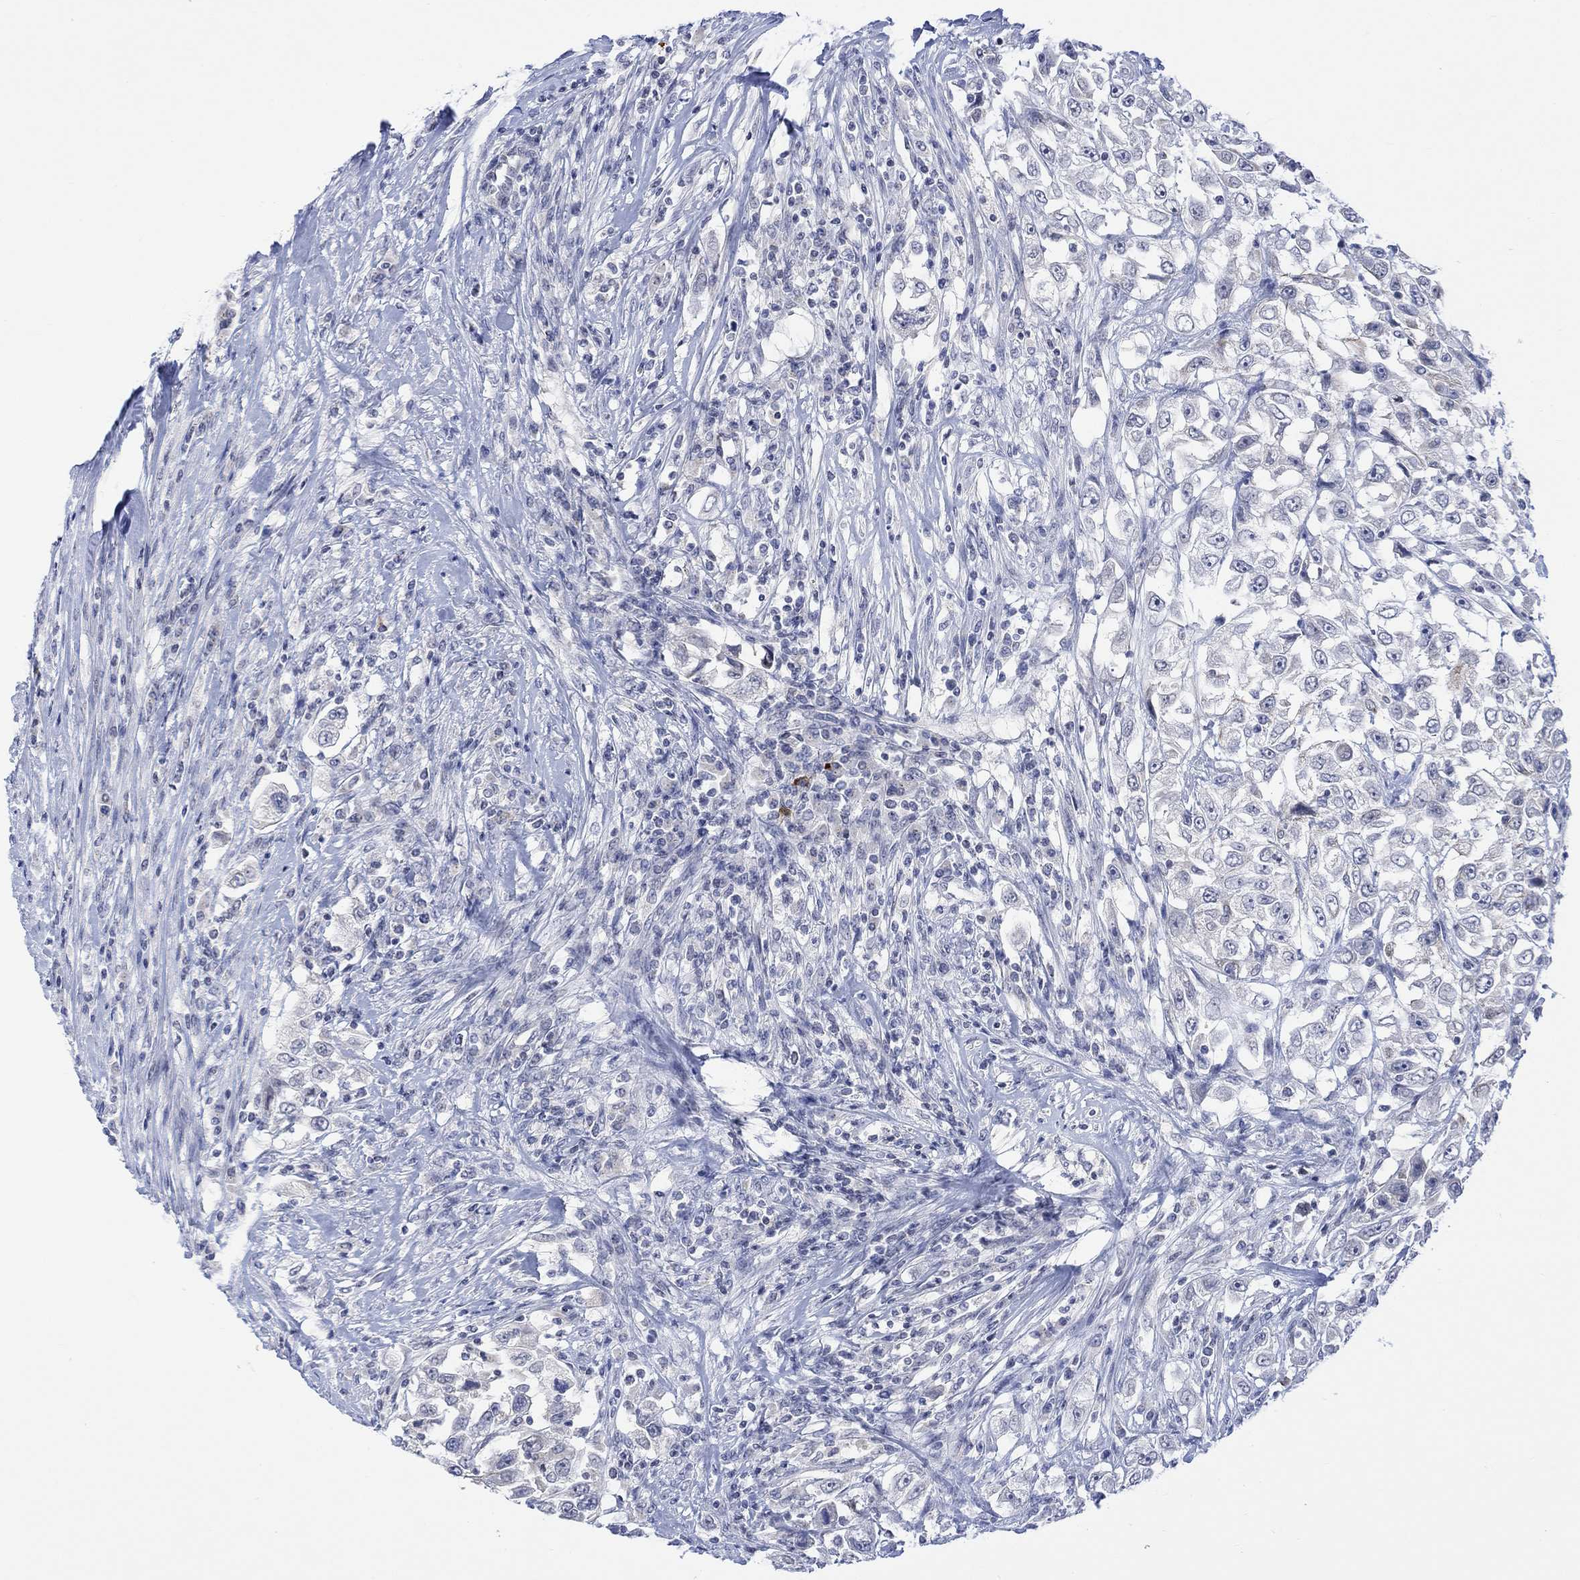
{"staining": {"intensity": "negative", "quantity": "none", "location": "none"}, "tissue": "urothelial cancer", "cell_type": "Tumor cells", "image_type": "cancer", "snomed": [{"axis": "morphology", "description": "Urothelial carcinoma, High grade"}, {"axis": "topography", "description": "Urinary bladder"}], "caption": "This is a image of immunohistochemistry (IHC) staining of urothelial carcinoma (high-grade), which shows no staining in tumor cells.", "gene": "DCX", "patient": {"sex": "female", "age": 56}}